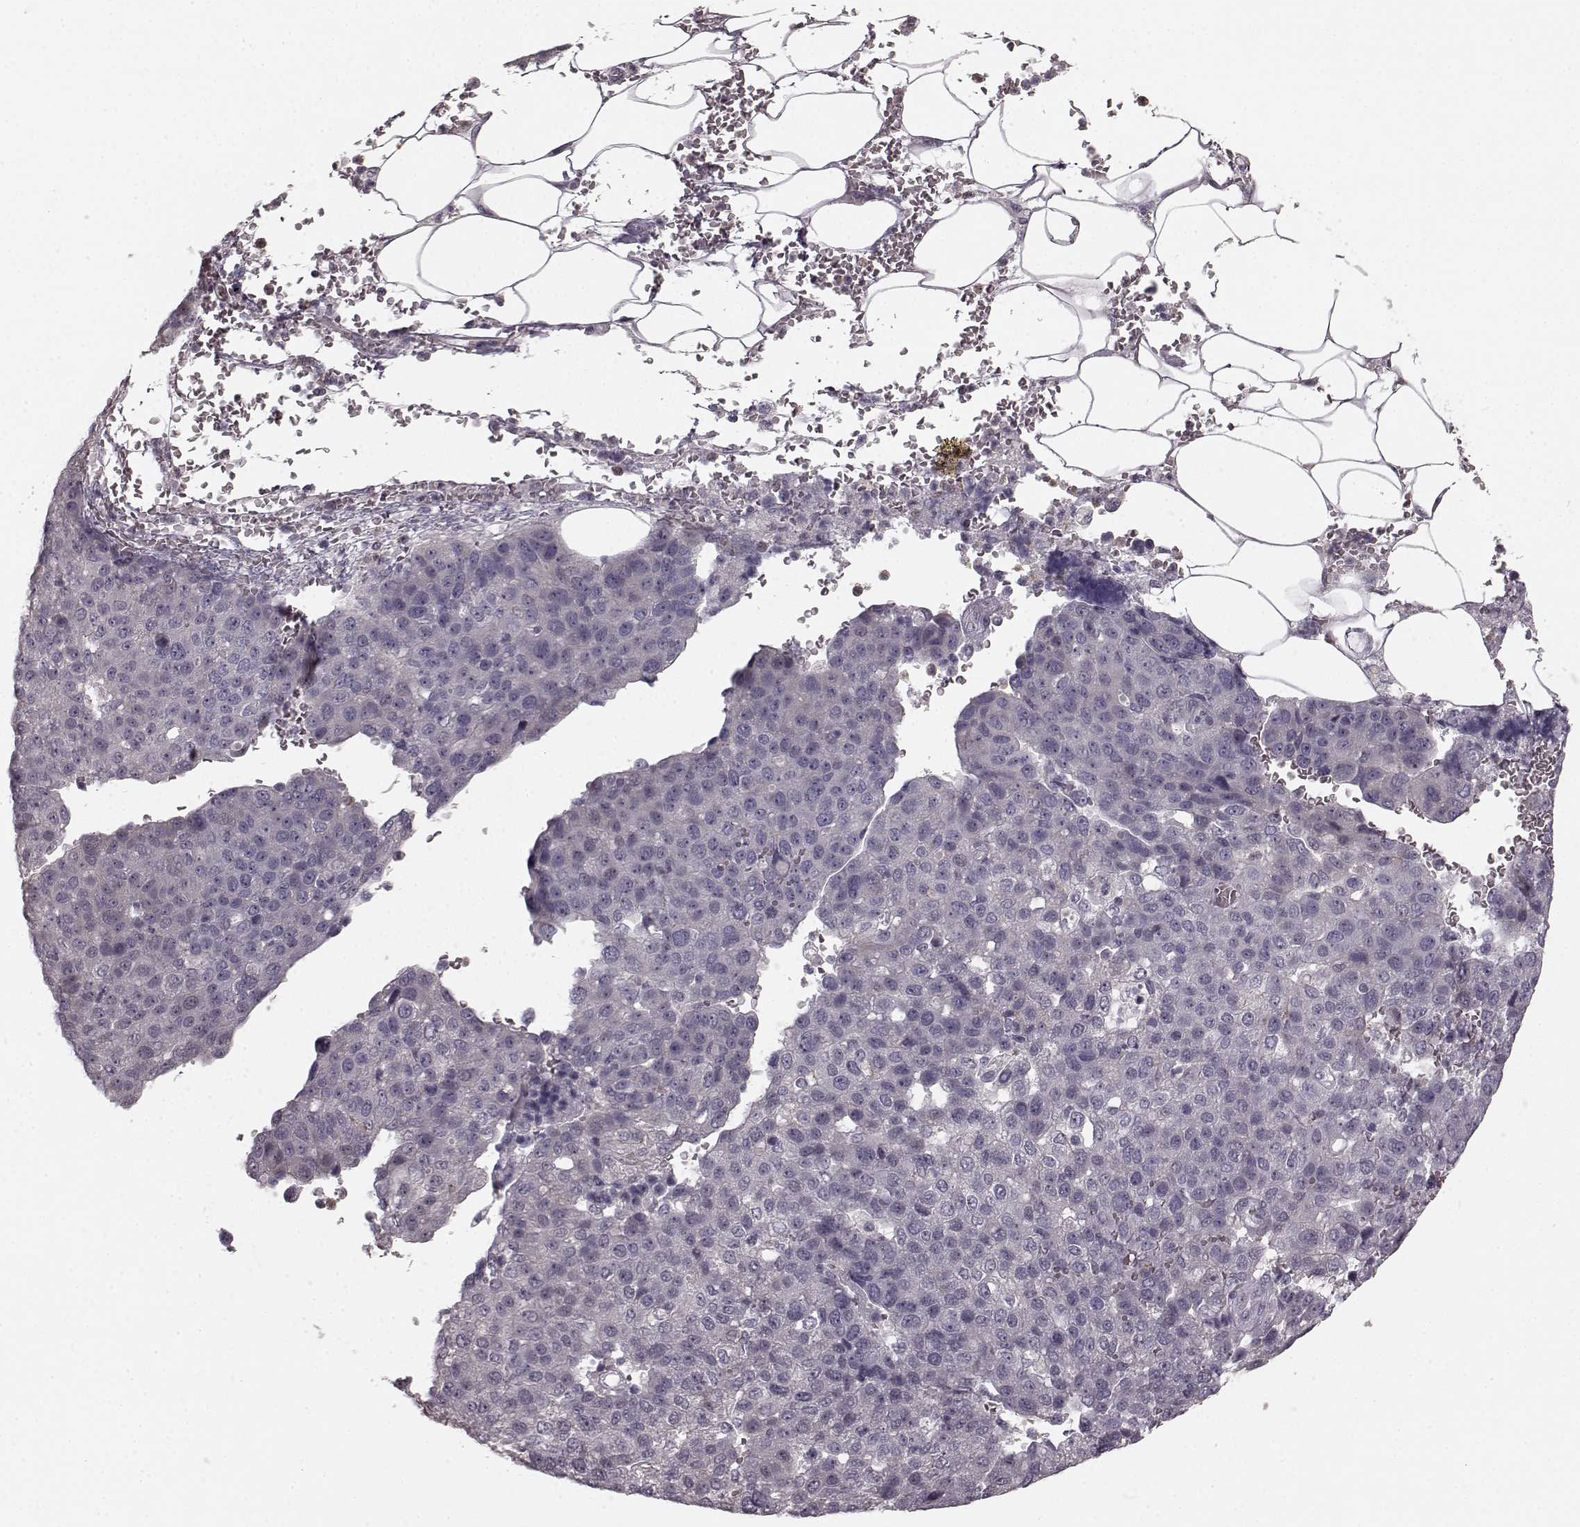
{"staining": {"intensity": "negative", "quantity": "none", "location": "none"}, "tissue": "pancreatic cancer", "cell_type": "Tumor cells", "image_type": "cancer", "snomed": [{"axis": "morphology", "description": "Adenocarcinoma, NOS"}, {"axis": "topography", "description": "Pancreas"}], "caption": "Immunohistochemistry (IHC) of human pancreatic adenocarcinoma reveals no expression in tumor cells. Nuclei are stained in blue.", "gene": "CHIT1", "patient": {"sex": "female", "age": 61}}